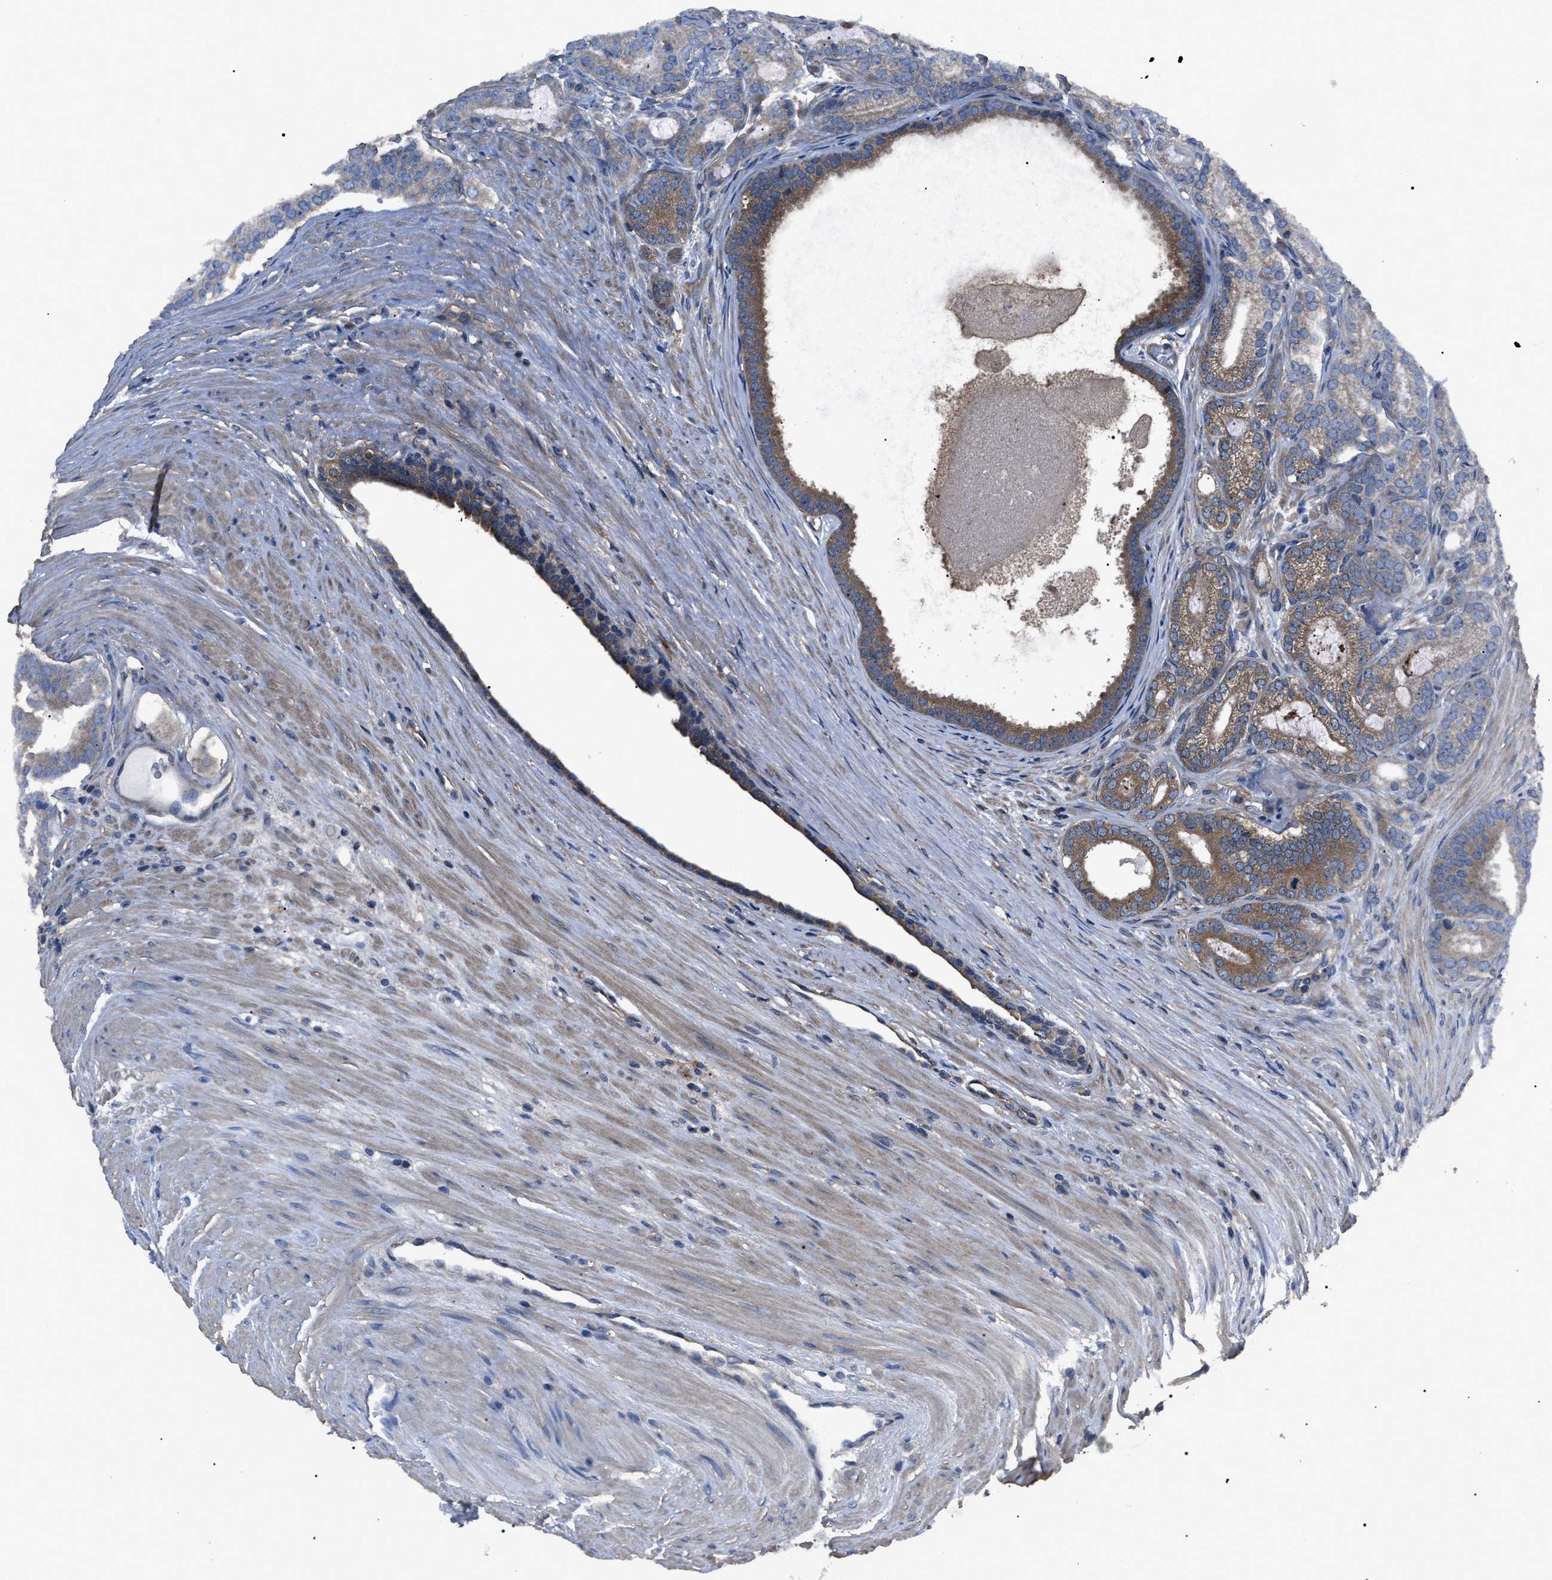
{"staining": {"intensity": "moderate", "quantity": "25%-75%", "location": "cytoplasmic/membranous"}, "tissue": "prostate cancer", "cell_type": "Tumor cells", "image_type": "cancer", "snomed": [{"axis": "morphology", "description": "Adenocarcinoma, High grade"}, {"axis": "topography", "description": "Prostate"}], "caption": "Immunohistochemical staining of prostate high-grade adenocarcinoma demonstrates medium levels of moderate cytoplasmic/membranous positivity in approximately 25%-75% of tumor cells. The protein of interest is stained brown, and the nuclei are stained in blue (DAB IHC with brightfield microscopy, high magnification).", "gene": "RNF216", "patient": {"sex": "male", "age": 60}}